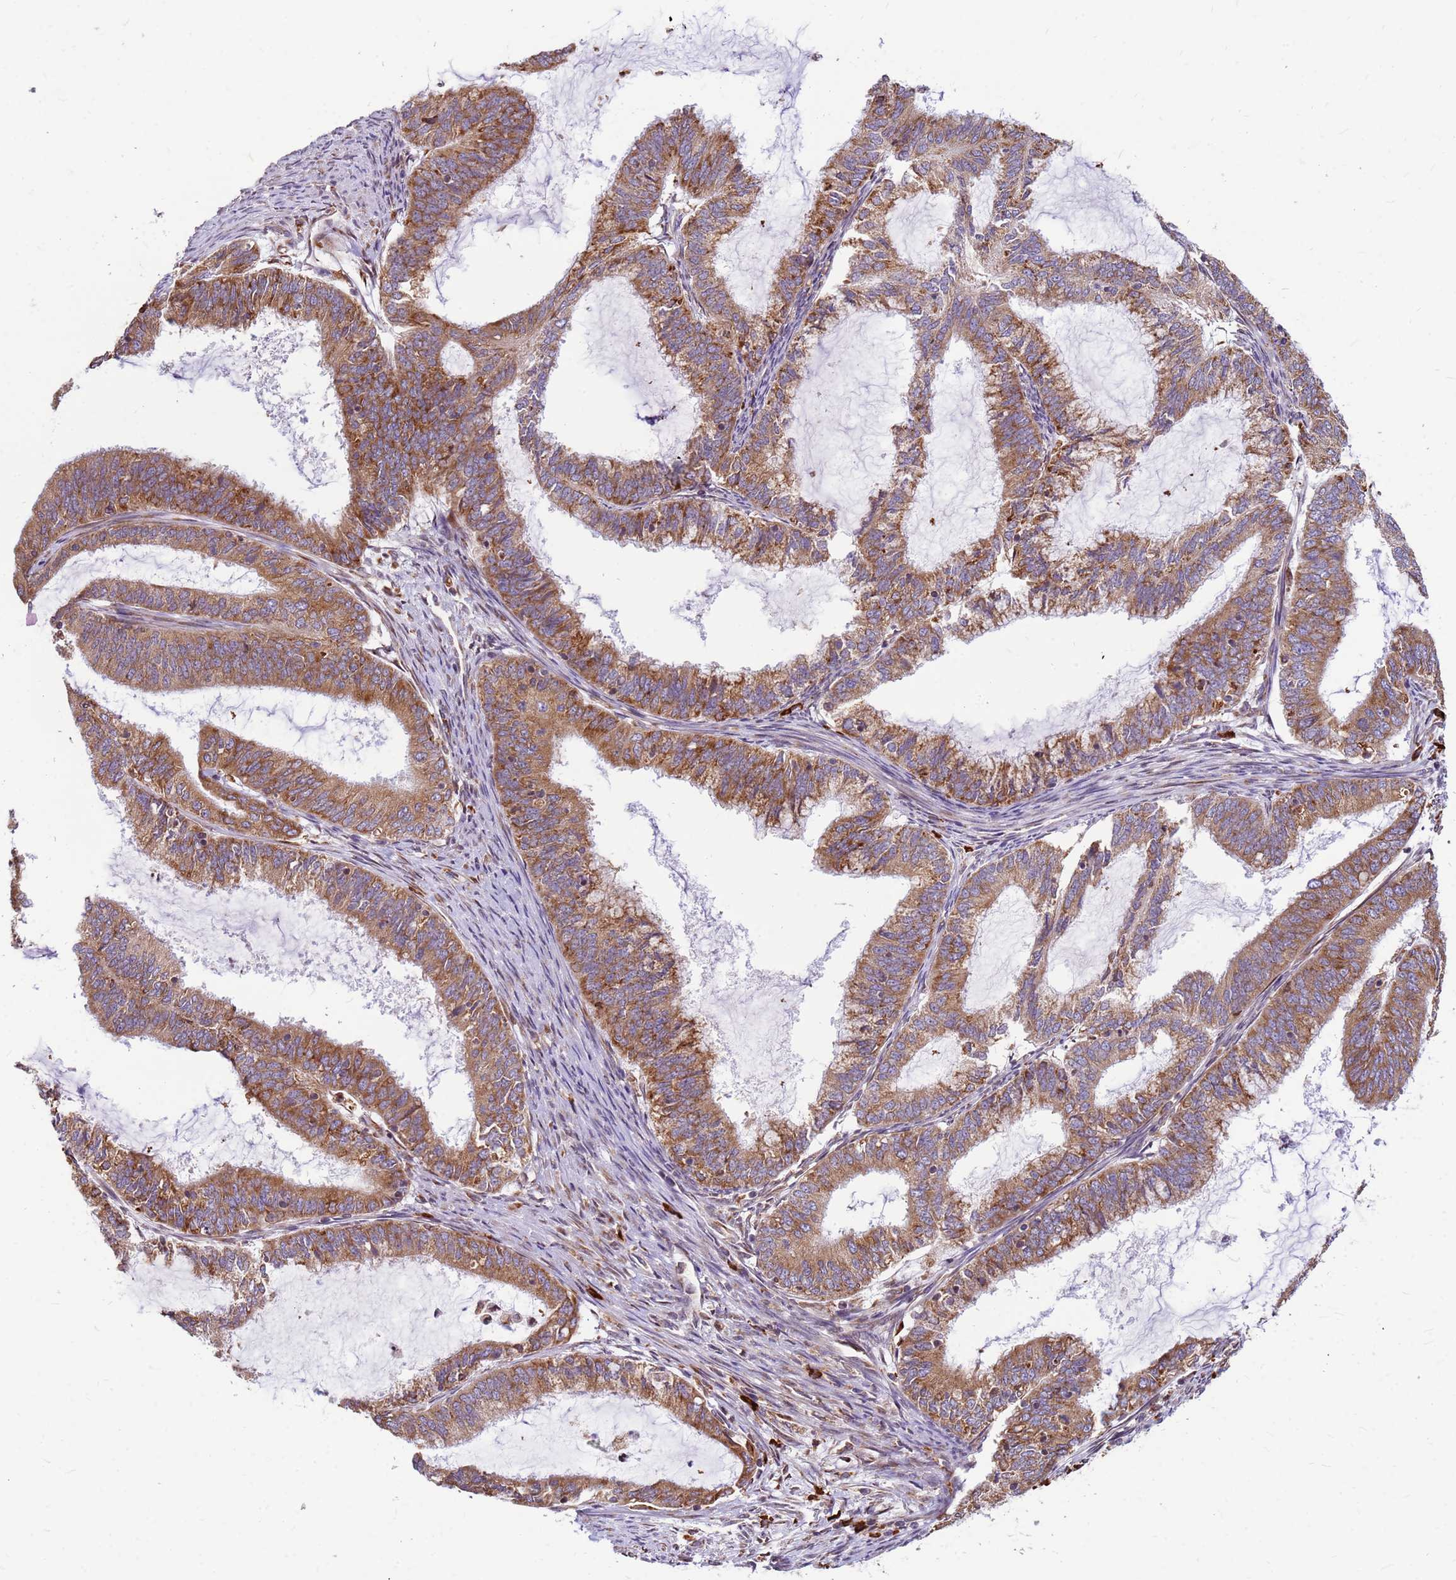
{"staining": {"intensity": "moderate", "quantity": ">75%", "location": "cytoplasmic/membranous"}, "tissue": "endometrial cancer", "cell_type": "Tumor cells", "image_type": "cancer", "snomed": [{"axis": "morphology", "description": "Adenocarcinoma, NOS"}, {"axis": "topography", "description": "Endometrium"}], "caption": "An image of endometrial cancer (adenocarcinoma) stained for a protein demonstrates moderate cytoplasmic/membranous brown staining in tumor cells.", "gene": "SSR4", "patient": {"sex": "female", "age": 51}}